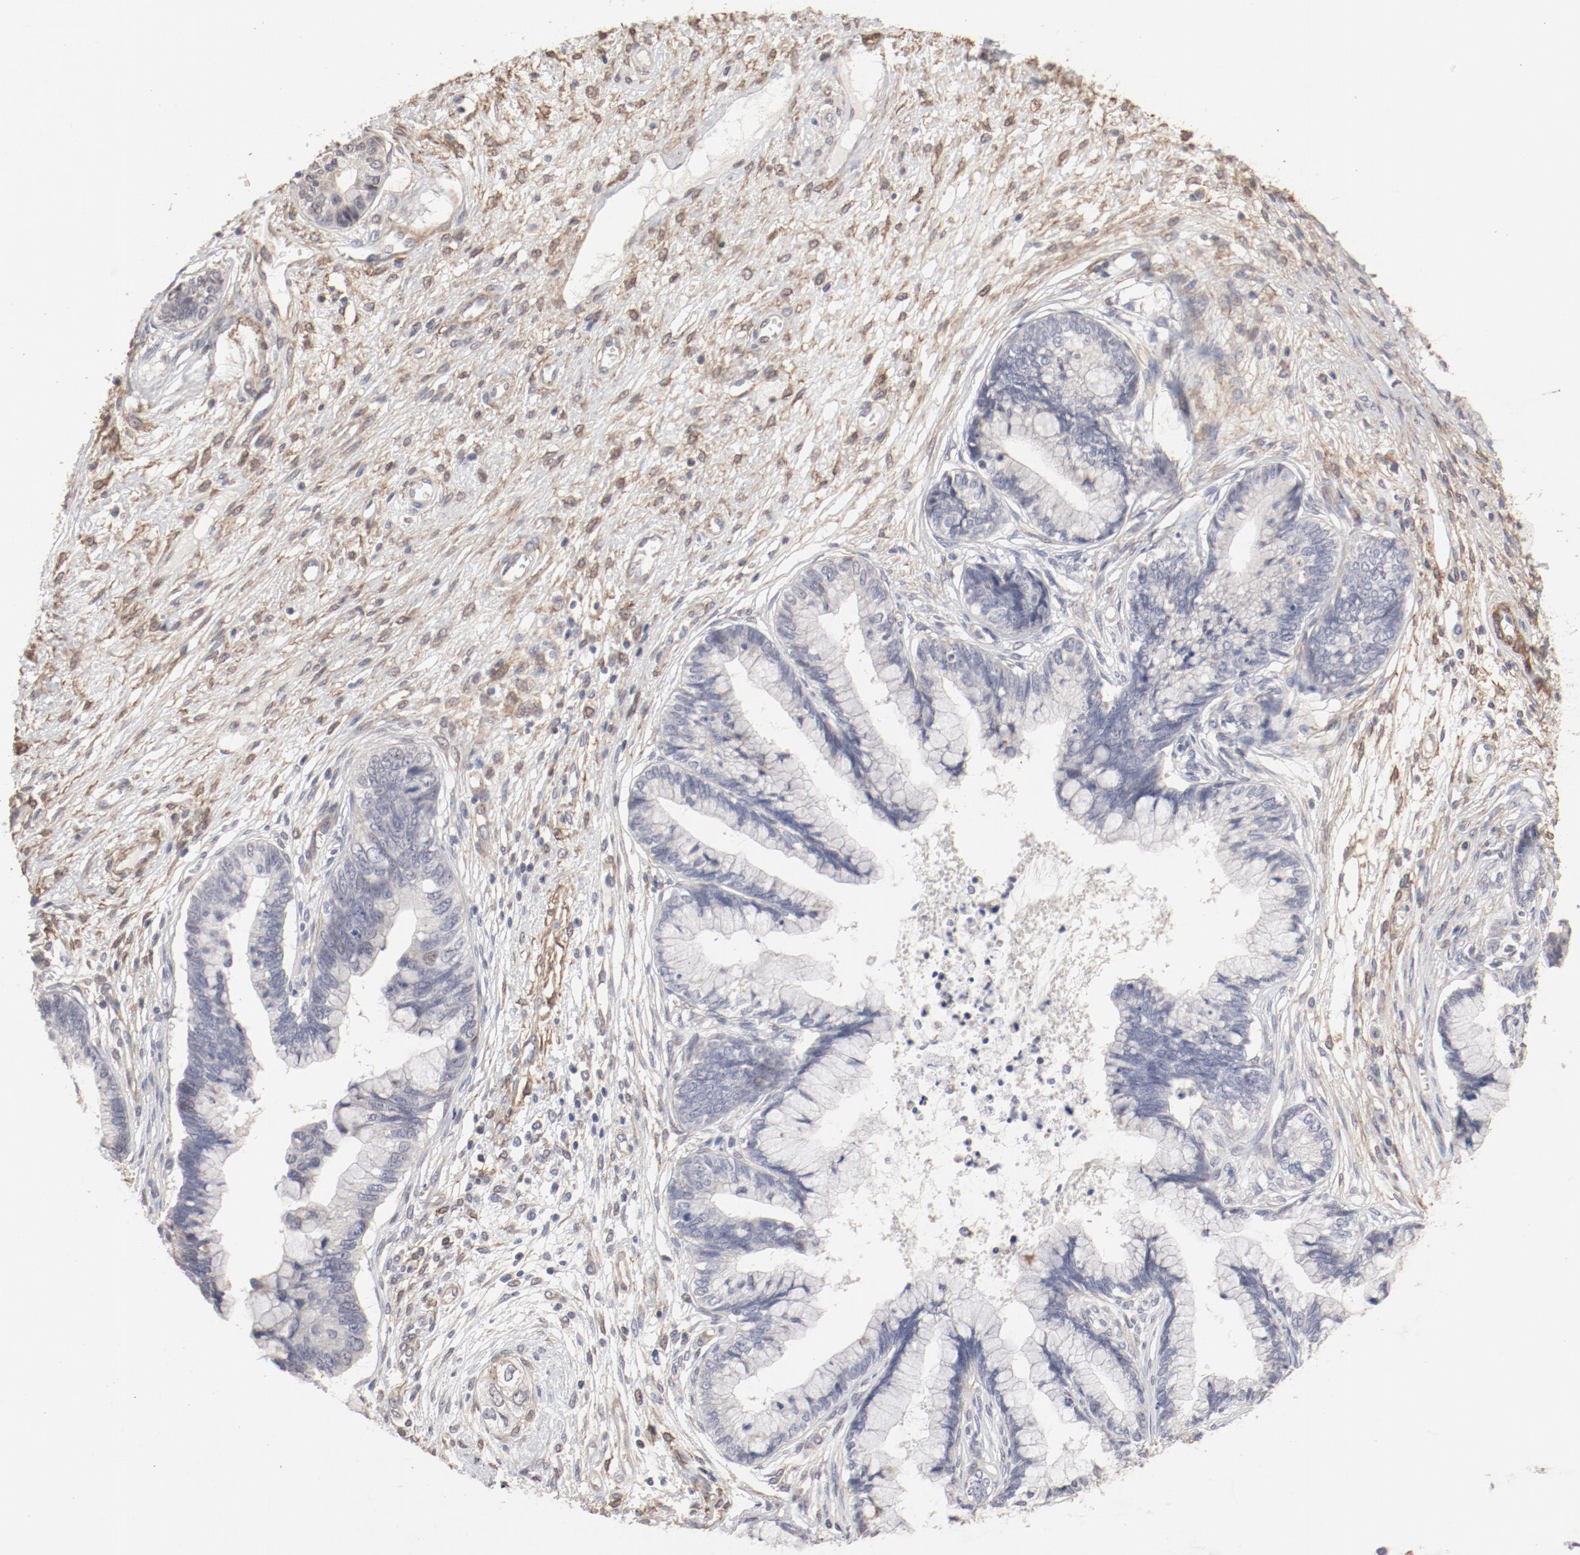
{"staining": {"intensity": "negative", "quantity": "none", "location": "none"}, "tissue": "cervical cancer", "cell_type": "Tumor cells", "image_type": "cancer", "snomed": [{"axis": "morphology", "description": "Adenocarcinoma, NOS"}, {"axis": "topography", "description": "Cervix"}], "caption": "Immunohistochemistry of cervical adenocarcinoma reveals no positivity in tumor cells. (Stains: DAB immunohistochemistry (IHC) with hematoxylin counter stain, Microscopy: brightfield microscopy at high magnification).", "gene": "MAGED4", "patient": {"sex": "female", "age": 44}}